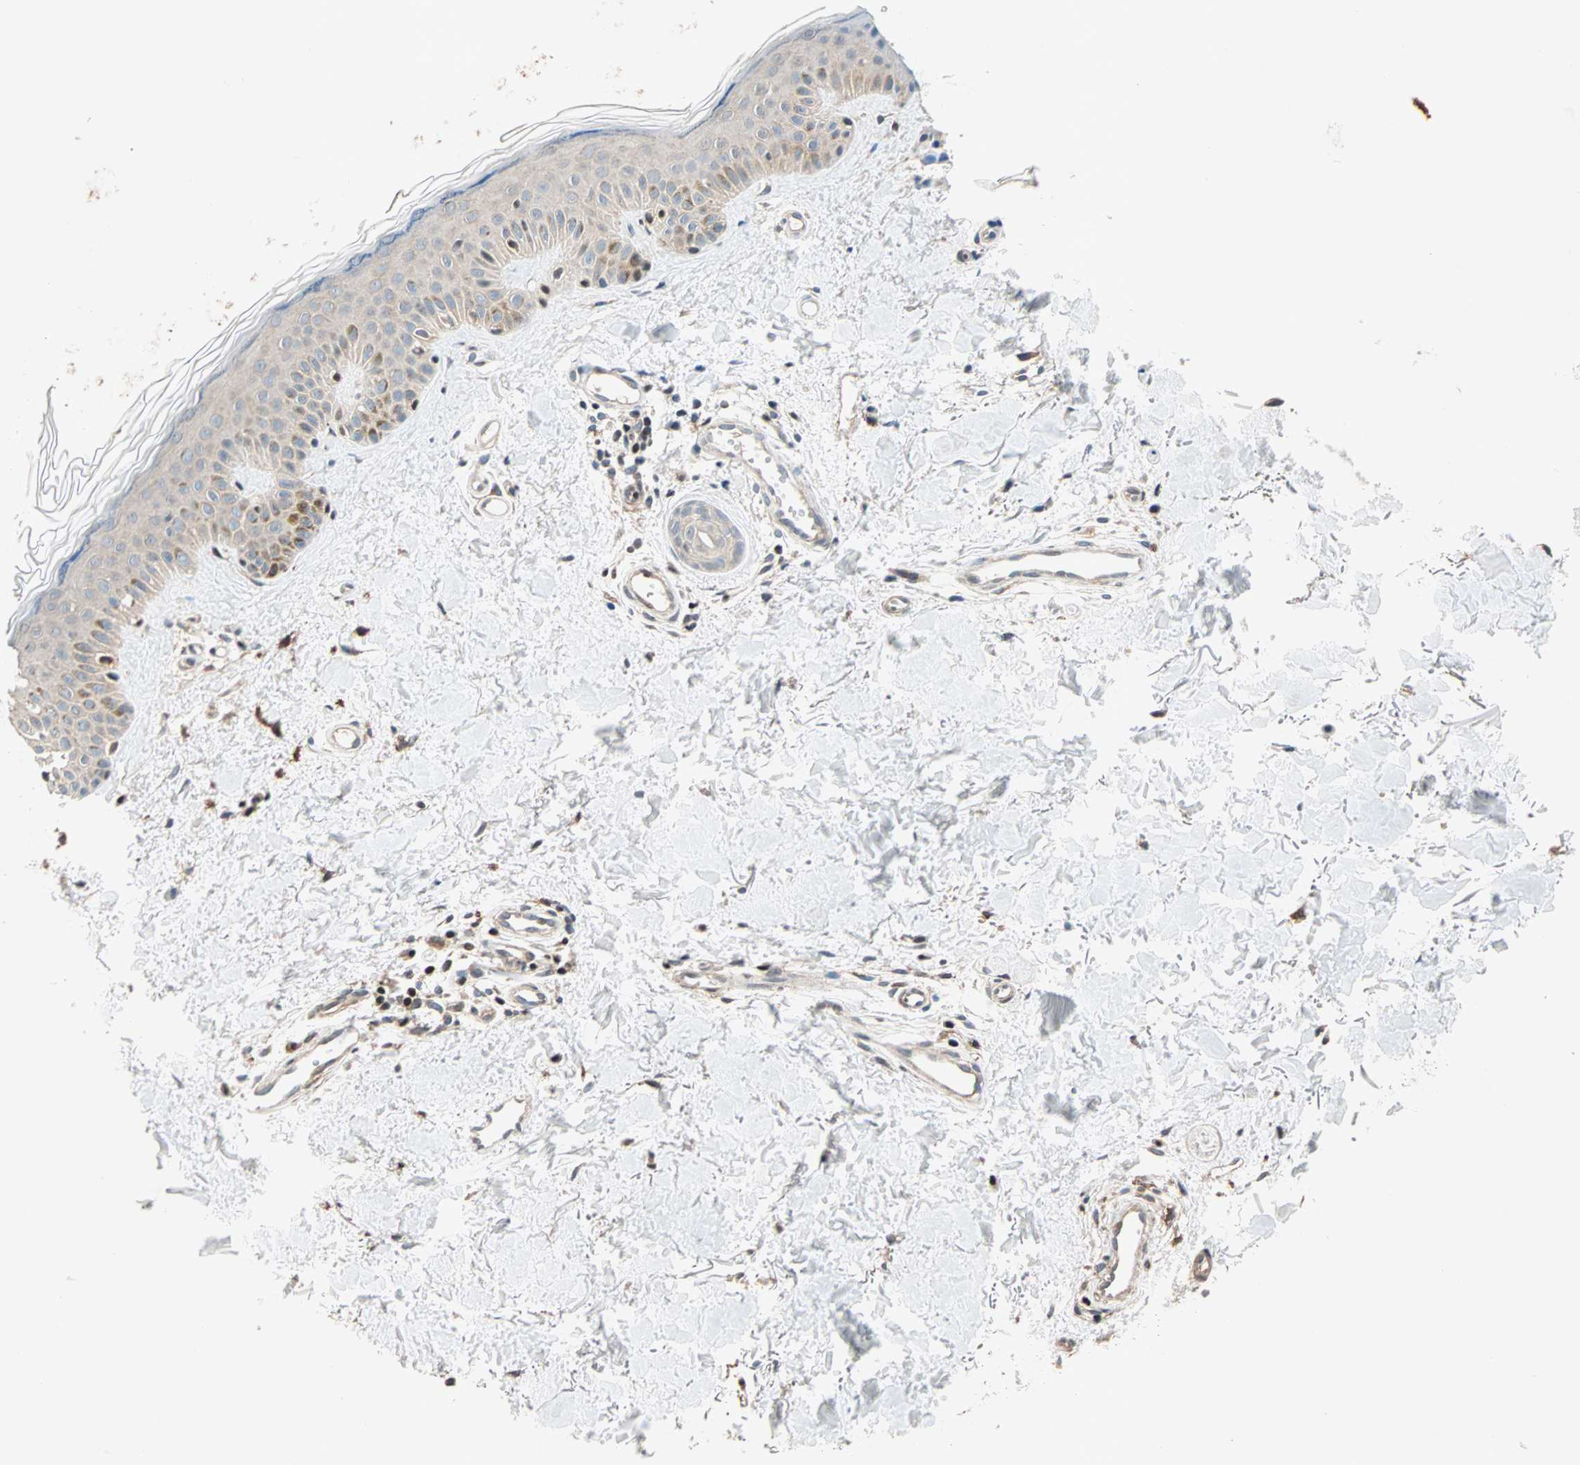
{"staining": {"intensity": "weak", "quantity": "25%-75%", "location": "cytoplasmic/membranous"}, "tissue": "skin", "cell_type": "Fibroblasts", "image_type": "normal", "snomed": [{"axis": "morphology", "description": "Normal tissue, NOS"}, {"axis": "topography", "description": "Skin"}], "caption": "Immunohistochemistry histopathology image of unremarkable skin stained for a protein (brown), which demonstrates low levels of weak cytoplasmic/membranous staining in approximately 25%-75% of fibroblasts.", "gene": "HECW1", "patient": {"sex": "male", "age": 67}}